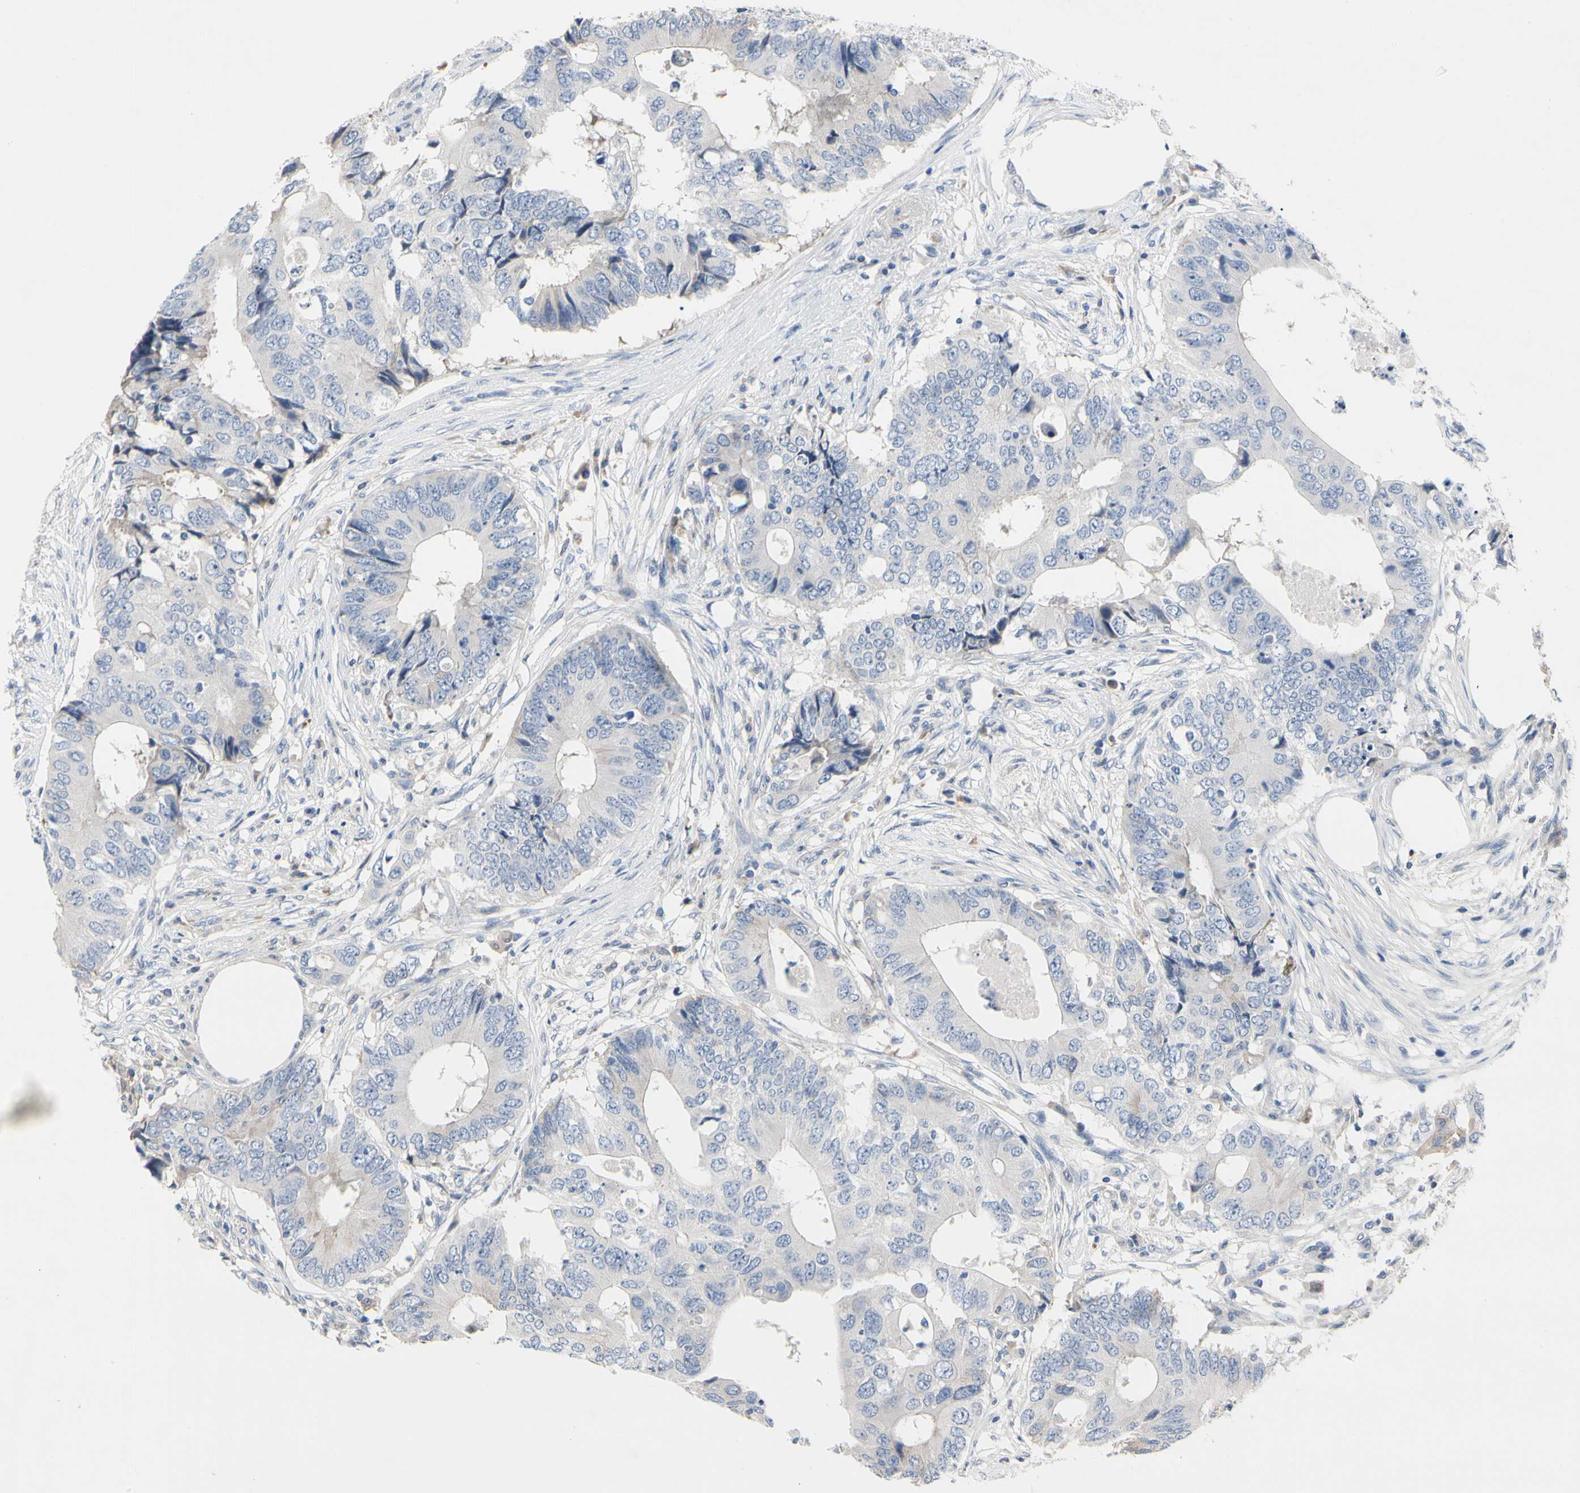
{"staining": {"intensity": "negative", "quantity": "none", "location": "none"}, "tissue": "colorectal cancer", "cell_type": "Tumor cells", "image_type": "cancer", "snomed": [{"axis": "morphology", "description": "Adenocarcinoma, NOS"}, {"axis": "topography", "description": "Colon"}], "caption": "Tumor cells show no significant protein staining in colorectal cancer. Nuclei are stained in blue.", "gene": "ECRG4", "patient": {"sex": "male", "age": 71}}